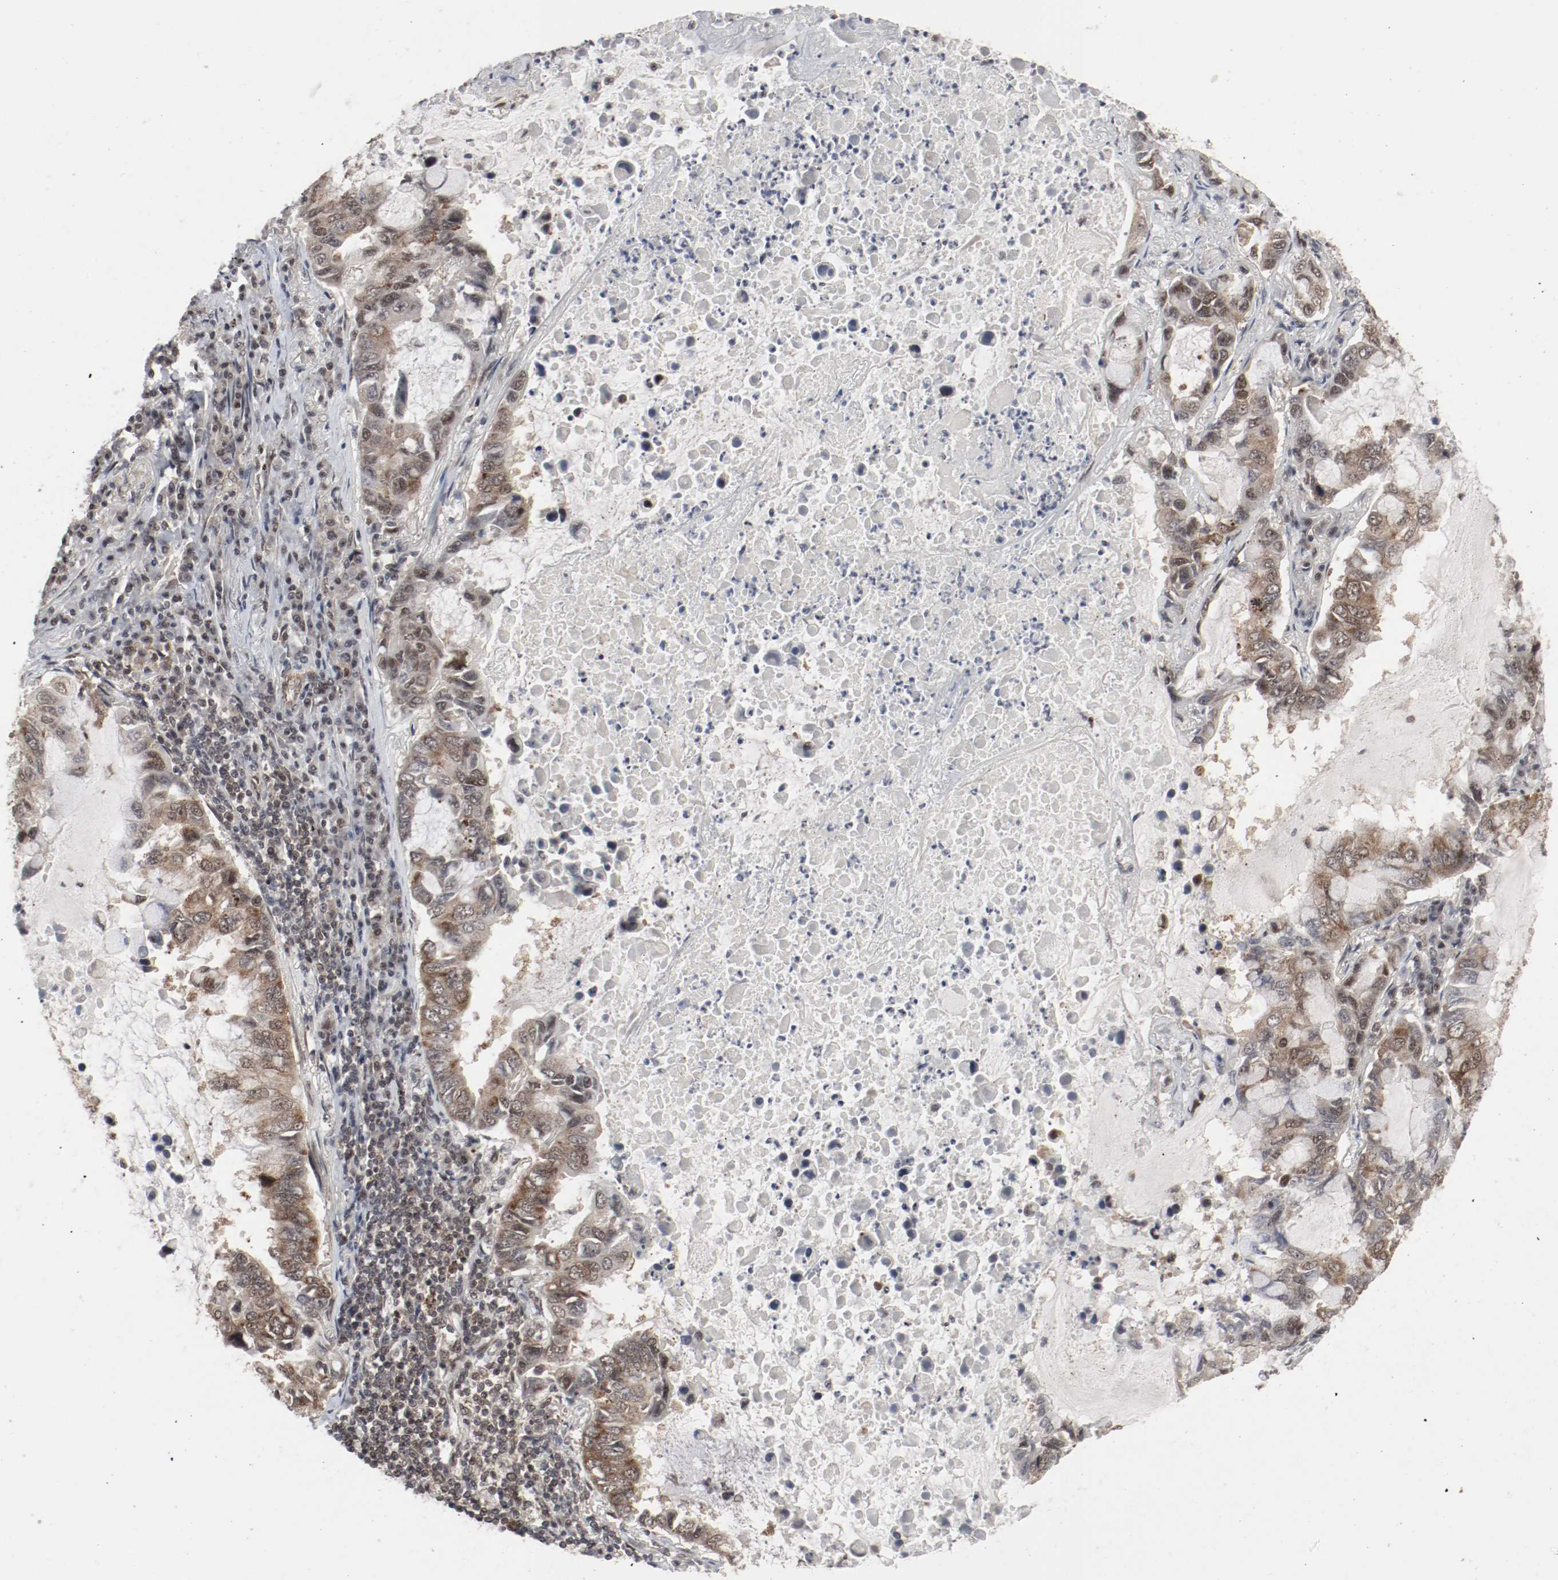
{"staining": {"intensity": "moderate", "quantity": ">75%", "location": "cytoplasmic/membranous,nuclear"}, "tissue": "lung cancer", "cell_type": "Tumor cells", "image_type": "cancer", "snomed": [{"axis": "morphology", "description": "Adenocarcinoma, NOS"}, {"axis": "topography", "description": "Lung"}], "caption": "High-magnification brightfield microscopy of adenocarcinoma (lung) stained with DAB (brown) and counterstained with hematoxylin (blue). tumor cells exhibit moderate cytoplasmic/membranous and nuclear expression is identified in about>75% of cells. The staining was performed using DAB (3,3'-diaminobenzidine), with brown indicating positive protein expression. Nuclei are stained blue with hematoxylin.", "gene": "CSNK2B", "patient": {"sex": "male", "age": 64}}